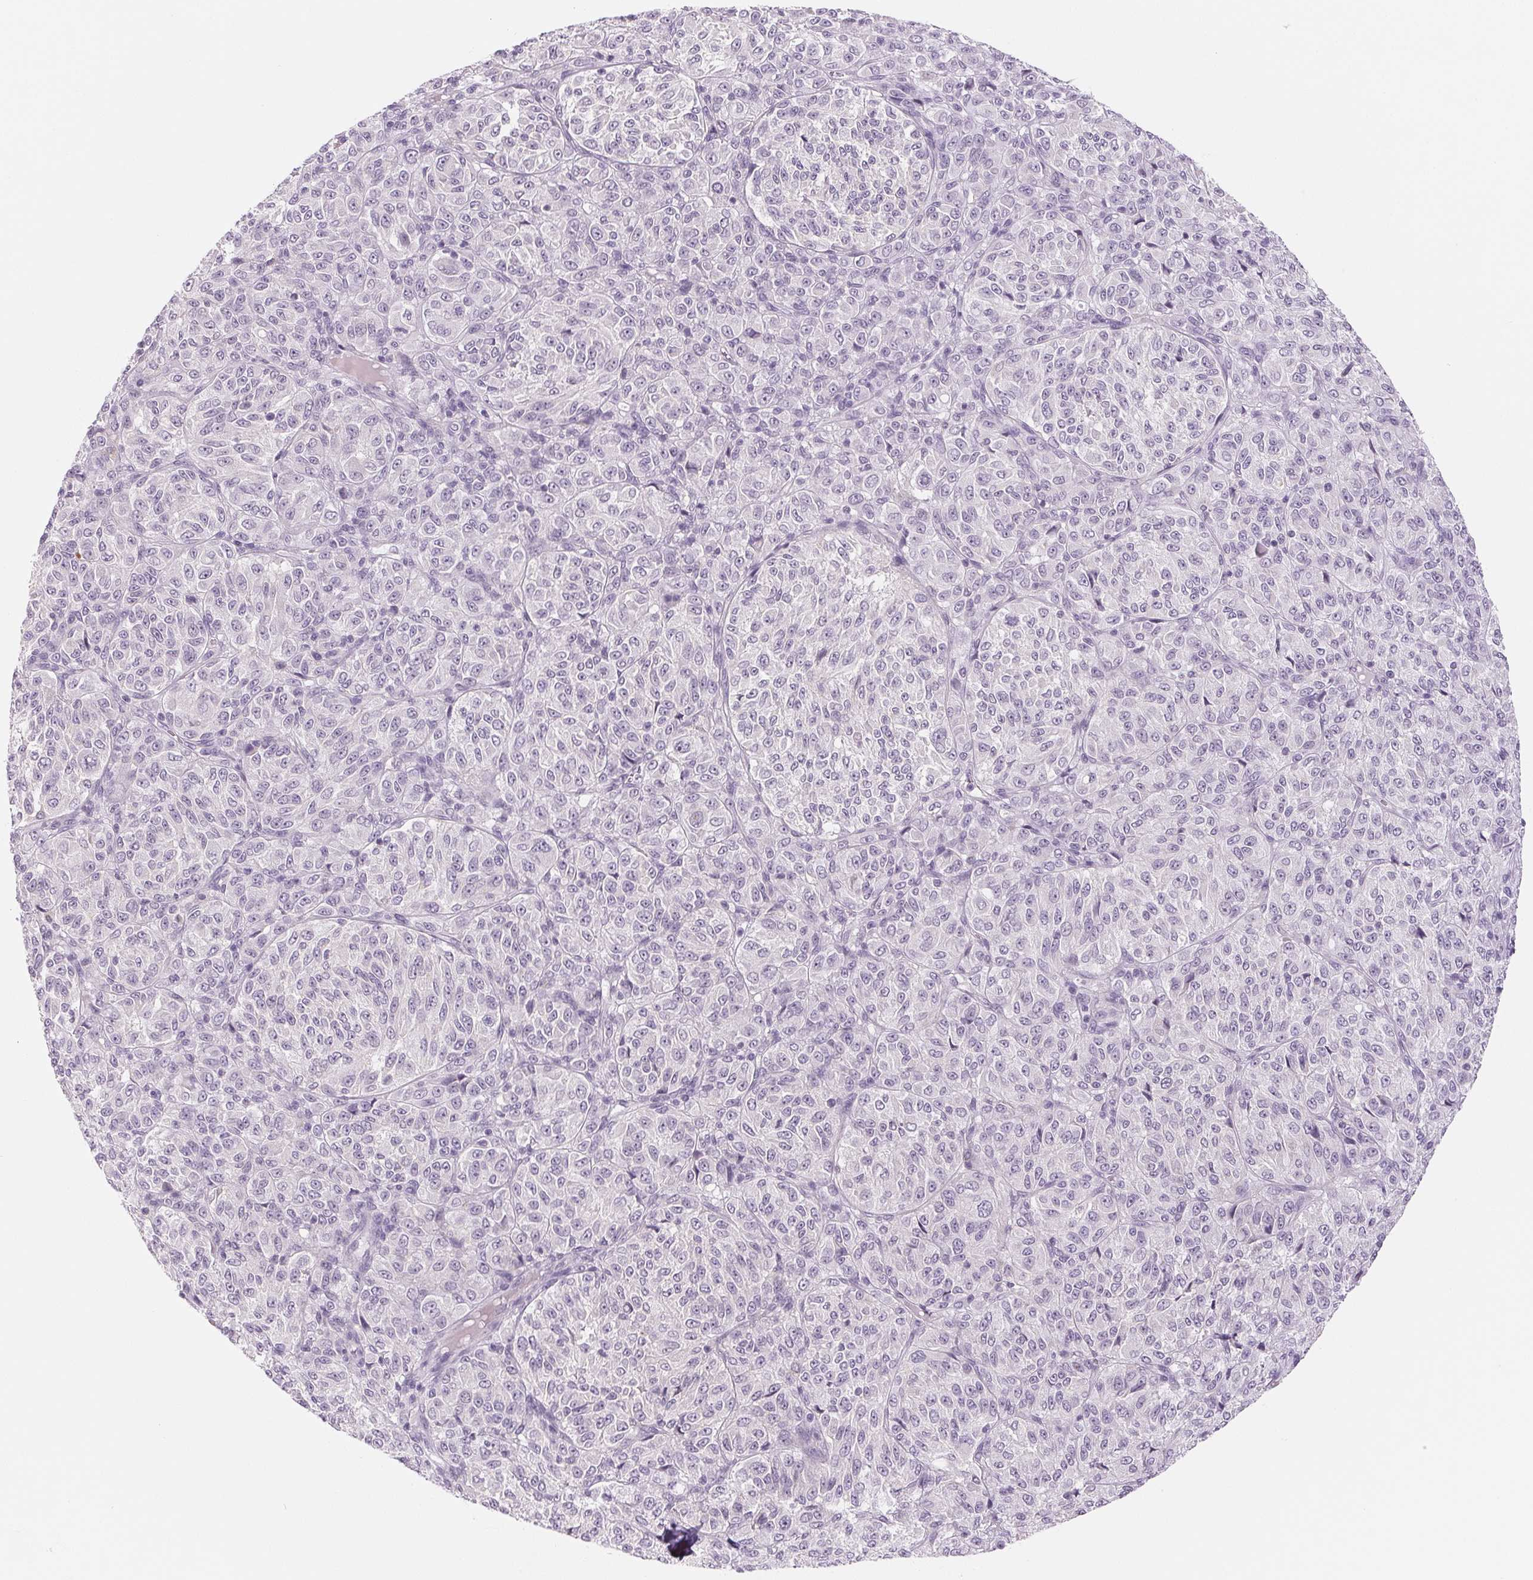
{"staining": {"intensity": "negative", "quantity": "none", "location": "none"}, "tissue": "melanoma", "cell_type": "Tumor cells", "image_type": "cancer", "snomed": [{"axis": "morphology", "description": "Malignant melanoma, Metastatic site"}, {"axis": "topography", "description": "Brain"}], "caption": "Tumor cells show no significant protein staining in melanoma.", "gene": "EHHADH", "patient": {"sex": "female", "age": 56}}